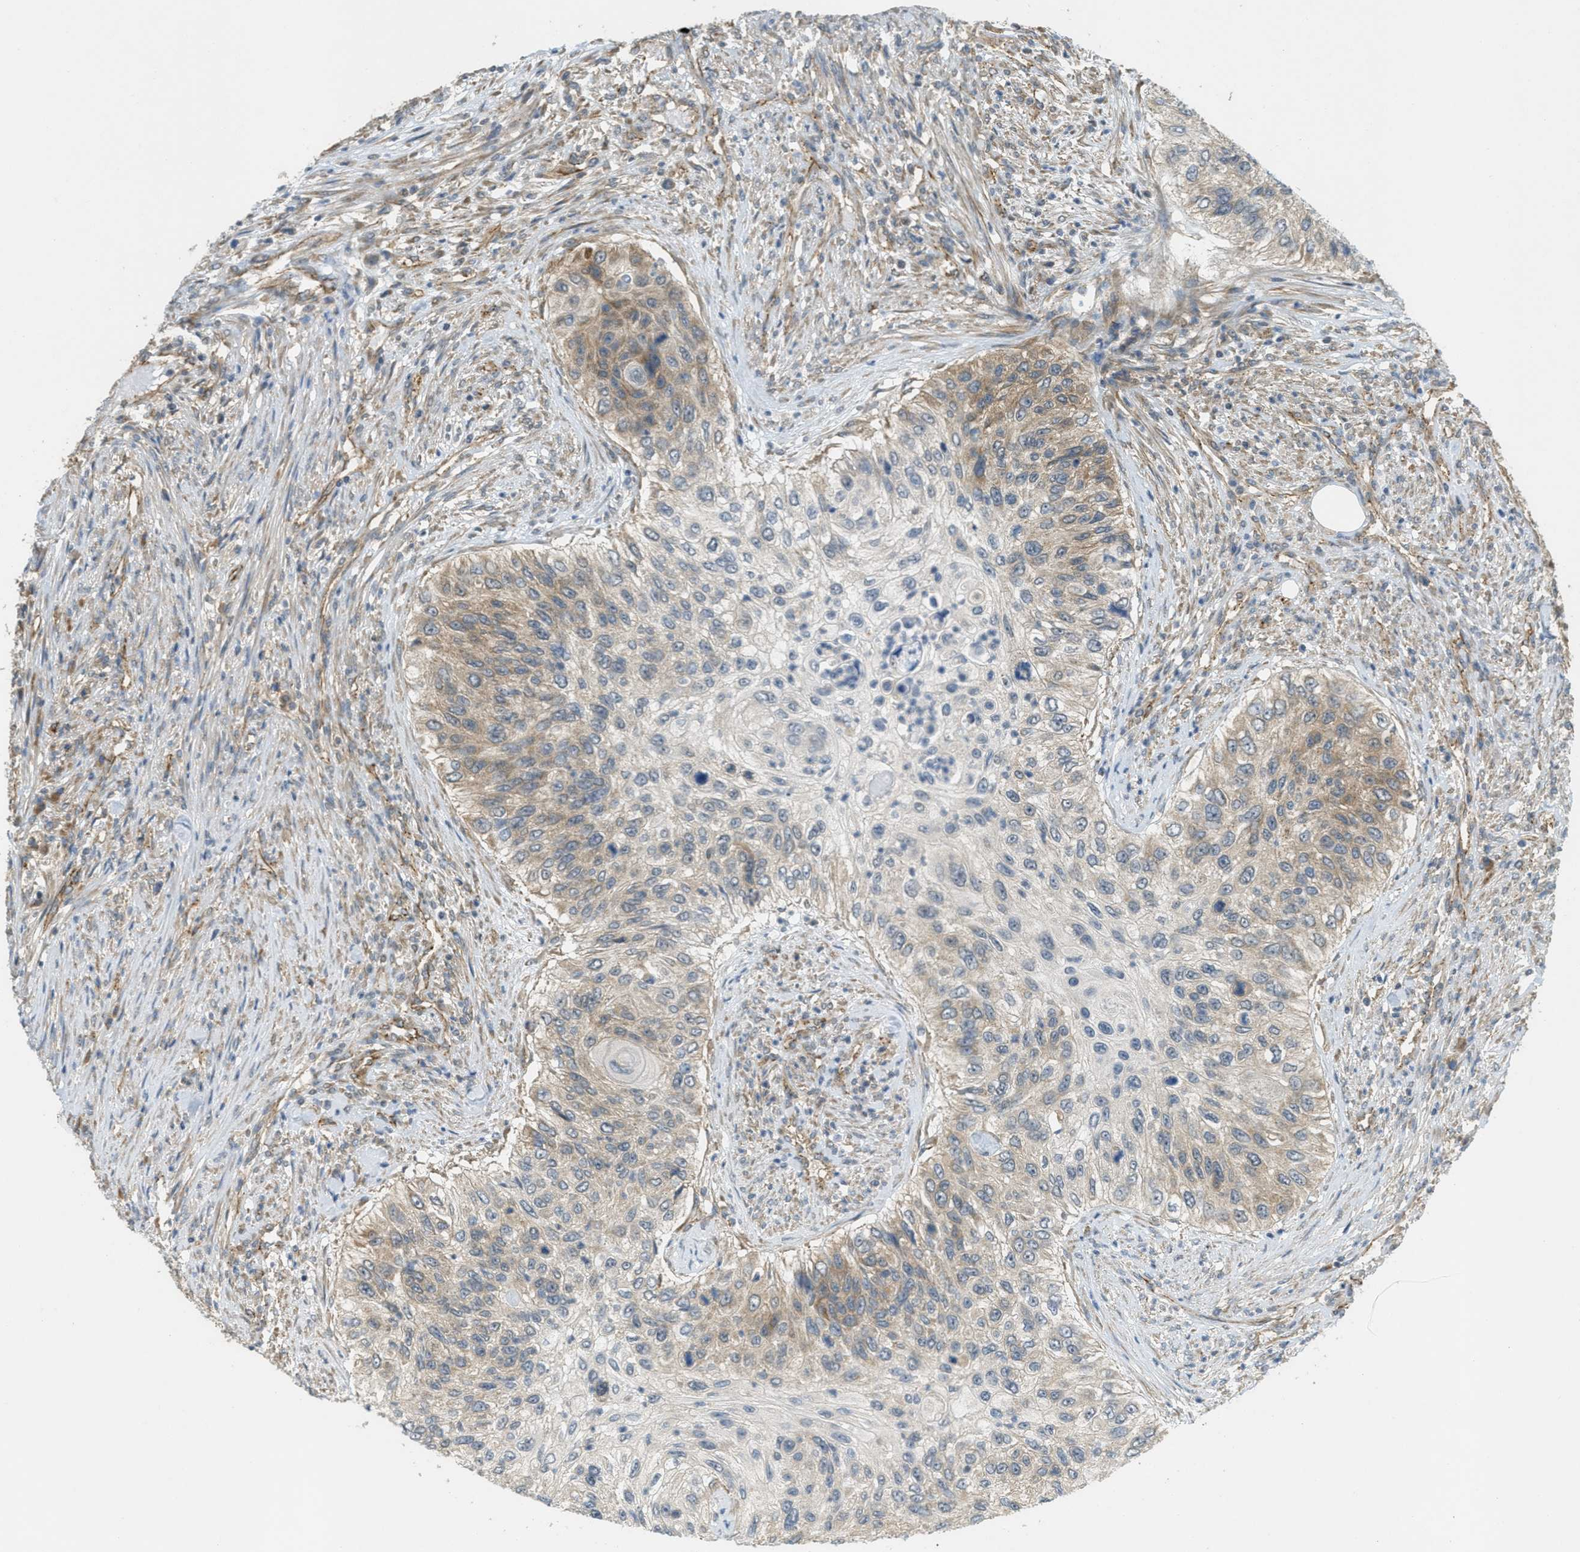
{"staining": {"intensity": "weak", "quantity": "25%-75%", "location": "cytoplasmic/membranous"}, "tissue": "urothelial cancer", "cell_type": "Tumor cells", "image_type": "cancer", "snomed": [{"axis": "morphology", "description": "Urothelial carcinoma, High grade"}, {"axis": "topography", "description": "Urinary bladder"}], "caption": "Urothelial cancer stained with DAB immunohistochemistry (IHC) demonstrates low levels of weak cytoplasmic/membranous staining in about 25%-75% of tumor cells. The staining was performed using DAB to visualize the protein expression in brown, while the nuclei were stained in blue with hematoxylin (Magnification: 20x).", "gene": "JCAD", "patient": {"sex": "female", "age": 60}}